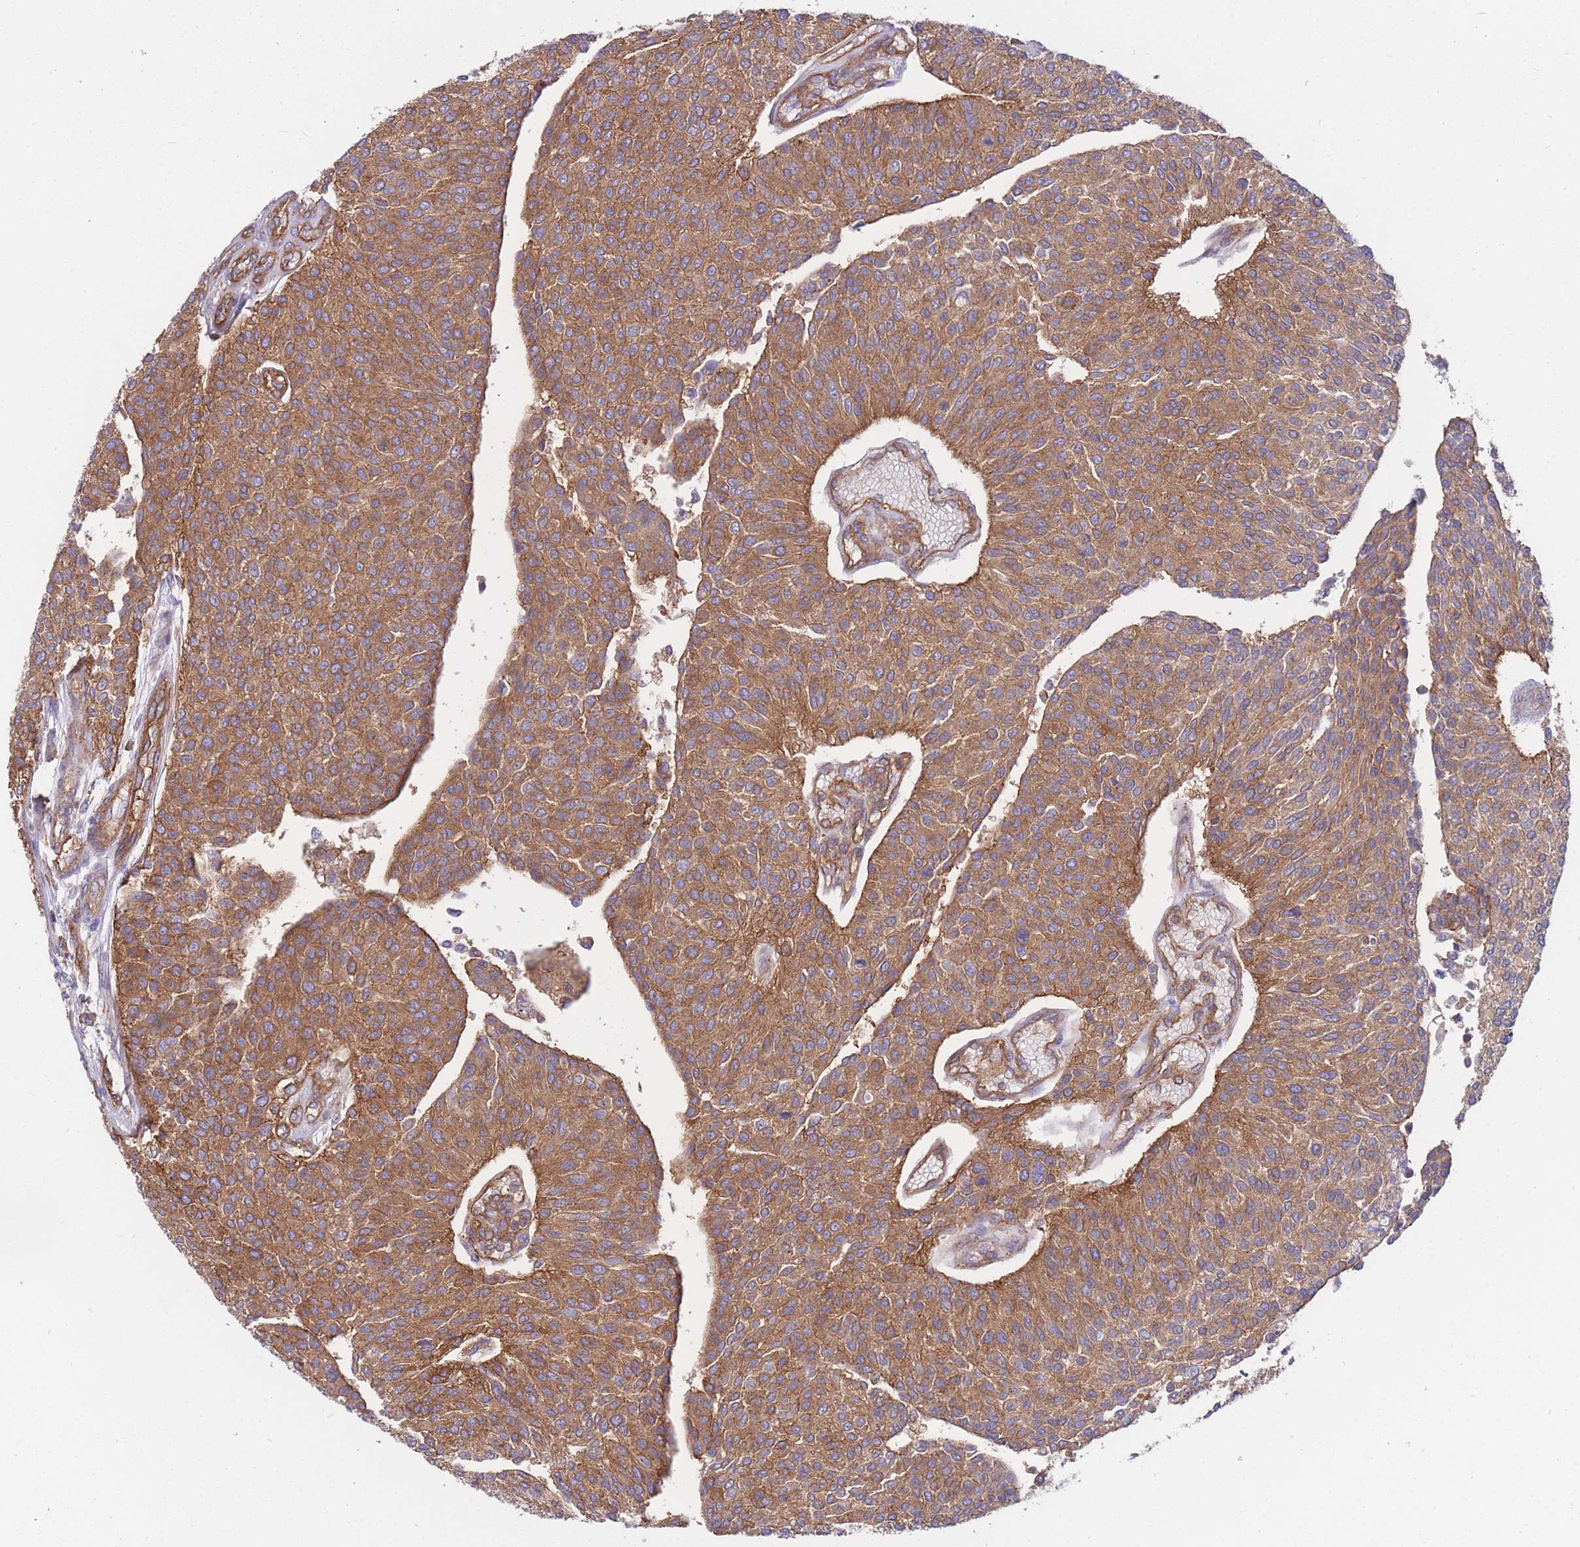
{"staining": {"intensity": "moderate", "quantity": ">75%", "location": "cytoplasmic/membranous"}, "tissue": "urothelial cancer", "cell_type": "Tumor cells", "image_type": "cancer", "snomed": [{"axis": "morphology", "description": "Urothelial carcinoma, NOS"}, {"axis": "topography", "description": "Urinary bladder"}], "caption": "This image exhibits immunohistochemistry staining of urothelial cancer, with medium moderate cytoplasmic/membranous staining in about >75% of tumor cells.", "gene": "GGA1", "patient": {"sex": "male", "age": 55}}